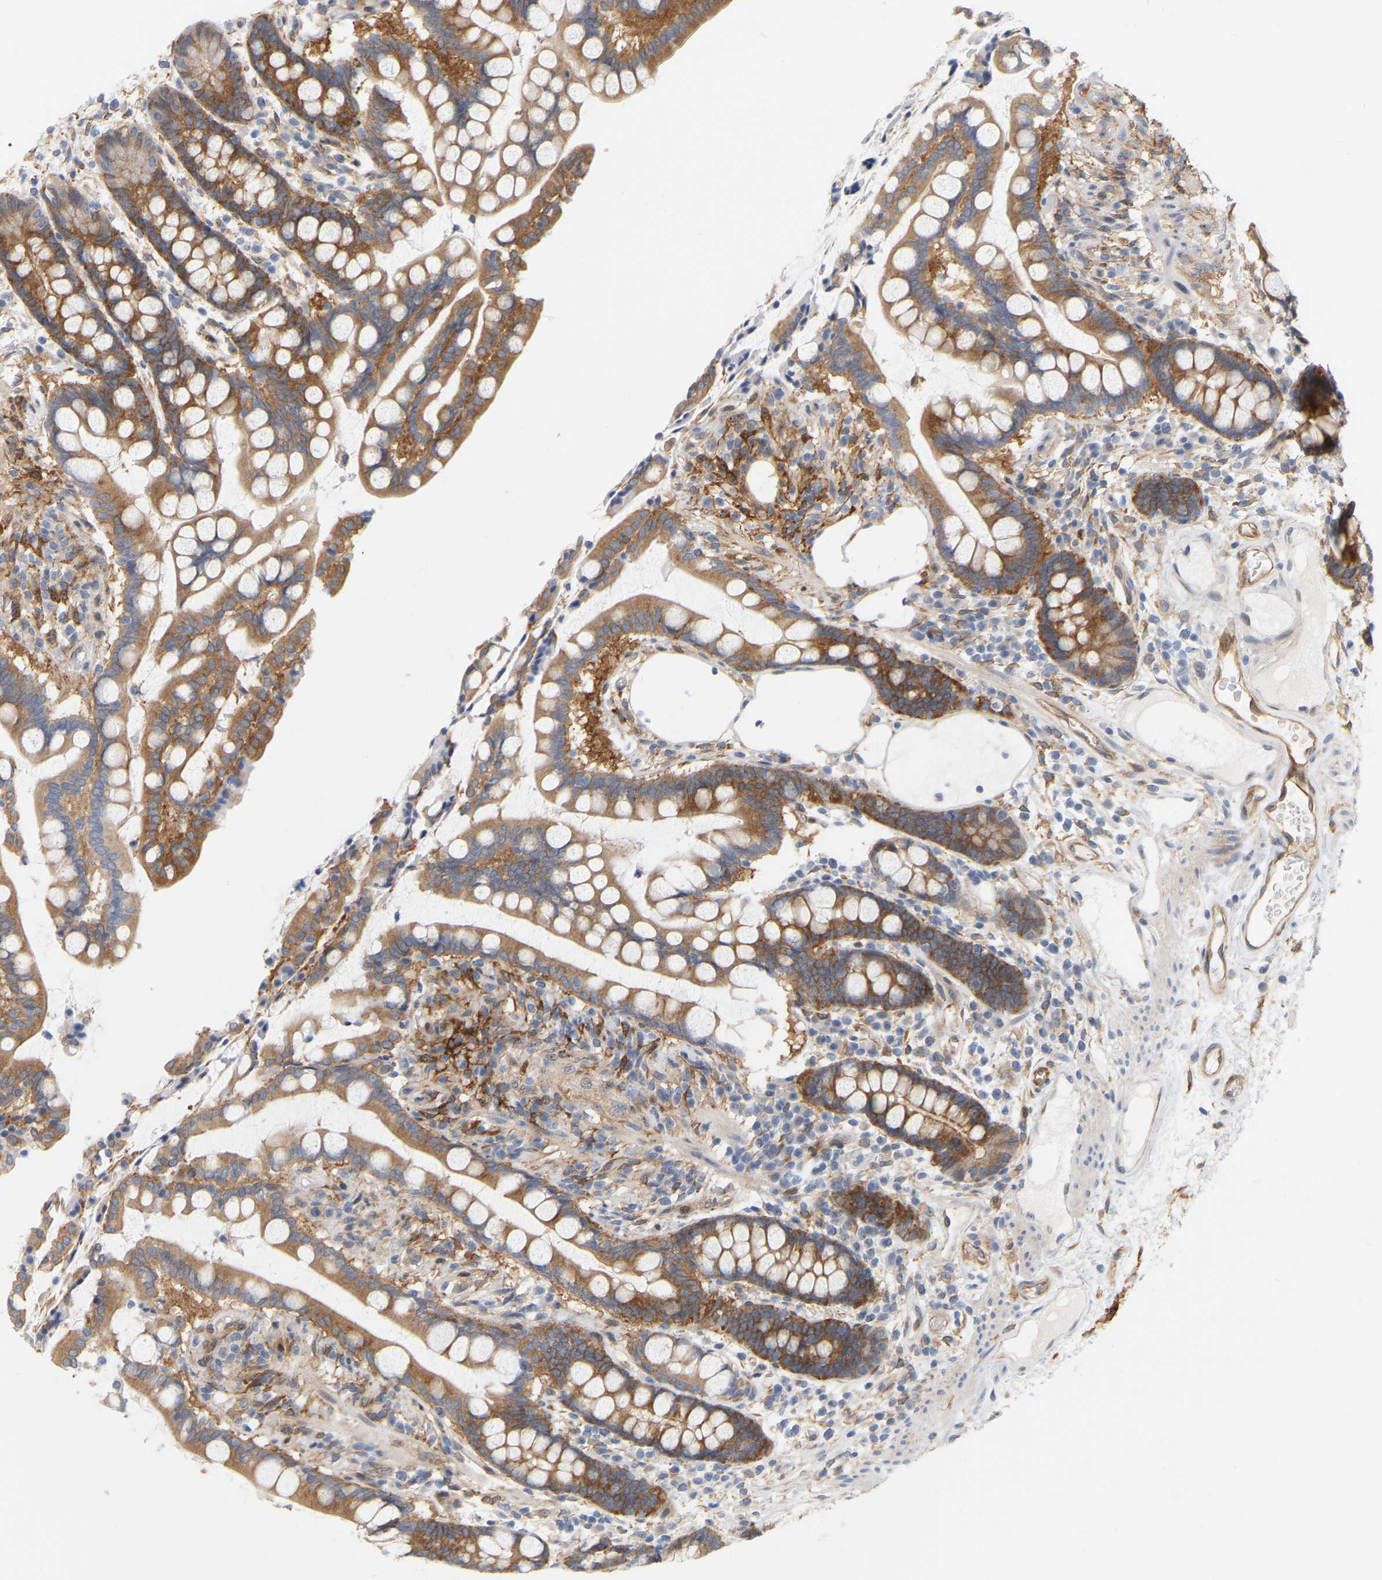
{"staining": {"intensity": "moderate", "quantity": ">75%", "location": "cytoplasmic/membranous"}, "tissue": "colon", "cell_type": "Endothelial cells", "image_type": "normal", "snomed": [{"axis": "morphology", "description": "Normal tissue, NOS"}, {"axis": "topography", "description": "Colon"}], "caption": "IHC (DAB) staining of benign human colon demonstrates moderate cytoplasmic/membranous protein positivity in about >75% of endothelial cells. (Brightfield microscopy of DAB IHC at high magnification).", "gene": "RAPH1", "patient": {"sex": "male", "age": 73}}